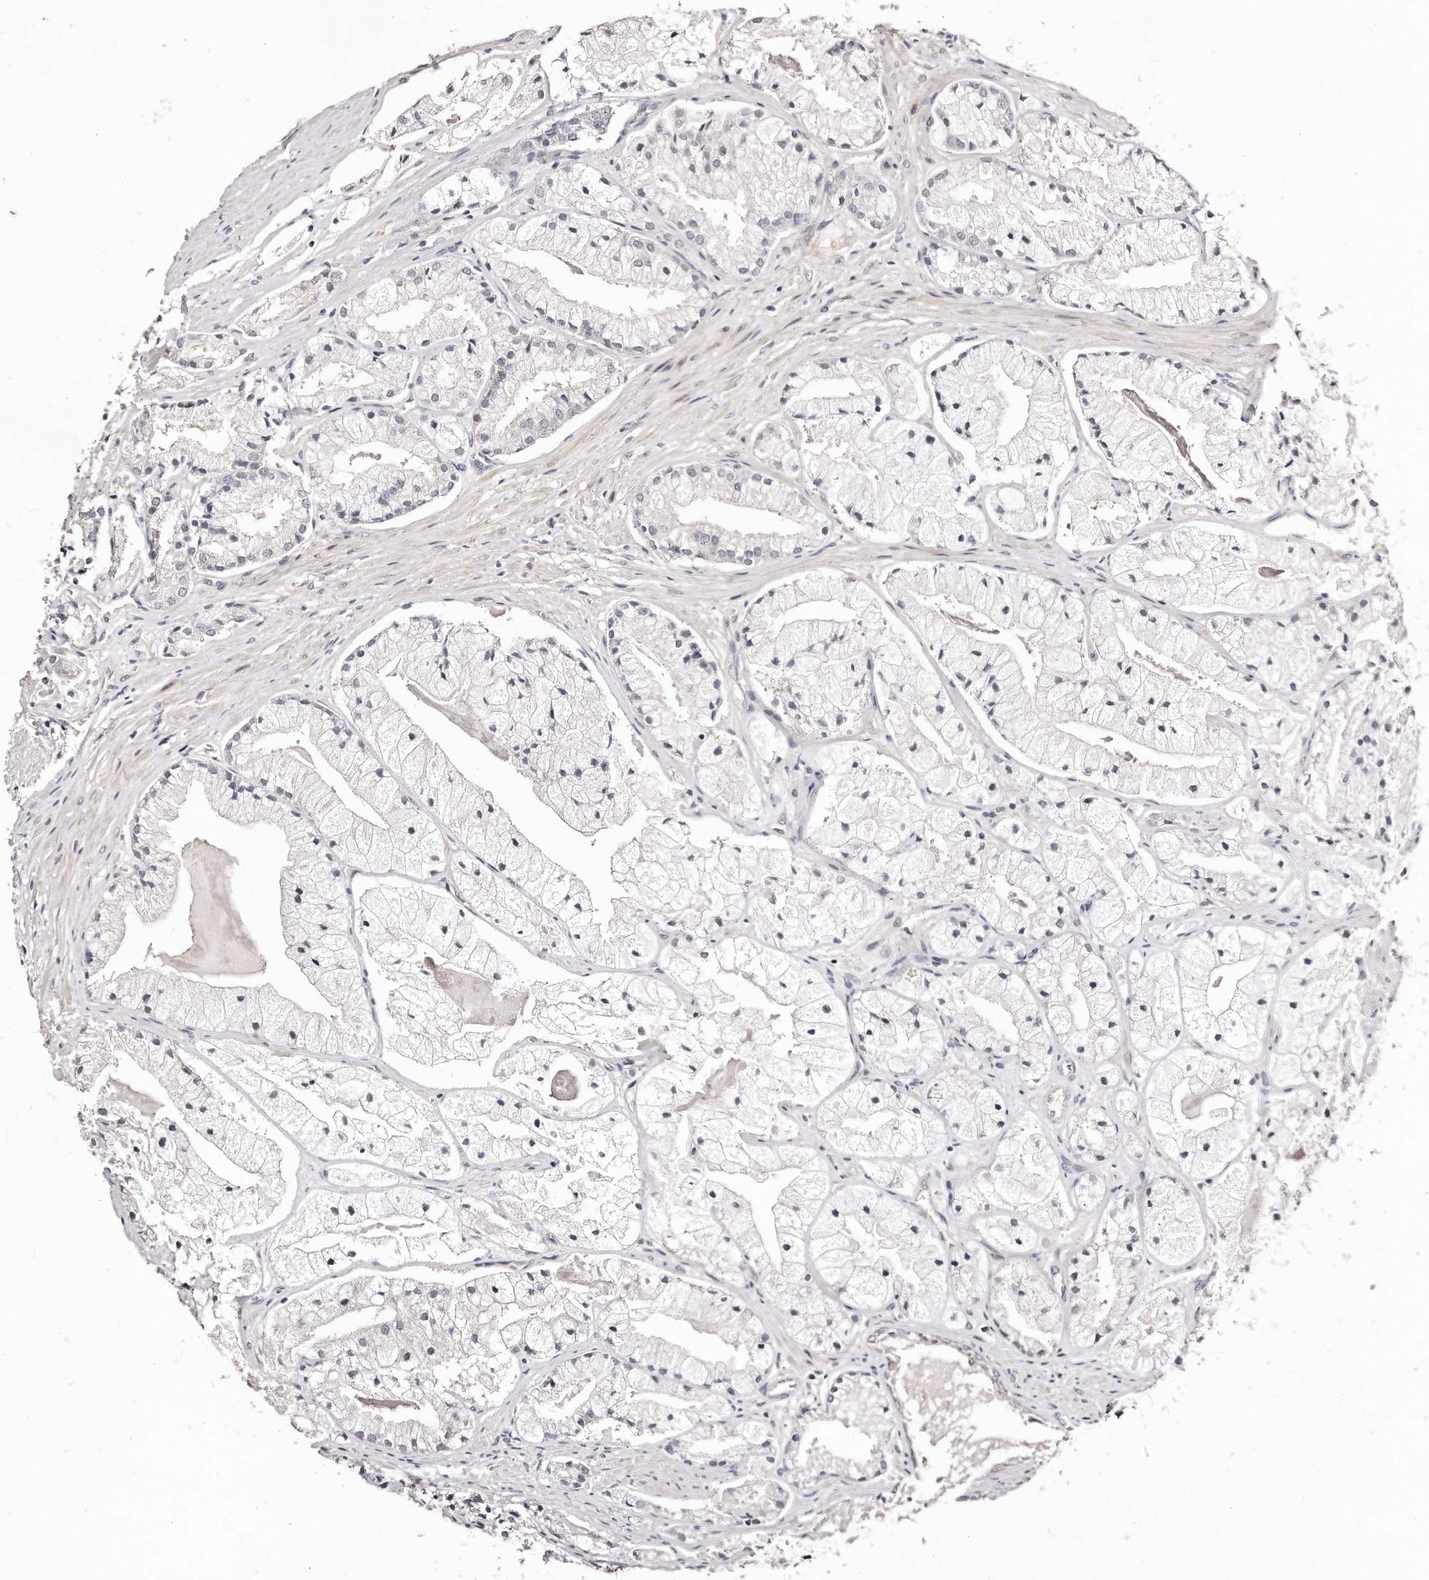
{"staining": {"intensity": "negative", "quantity": "none", "location": "none"}, "tissue": "prostate cancer", "cell_type": "Tumor cells", "image_type": "cancer", "snomed": [{"axis": "morphology", "description": "Adenocarcinoma, High grade"}, {"axis": "topography", "description": "Prostate"}], "caption": "There is no significant expression in tumor cells of prostate cancer. (DAB IHC with hematoxylin counter stain).", "gene": "CASZ1", "patient": {"sex": "male", "age": 50}}